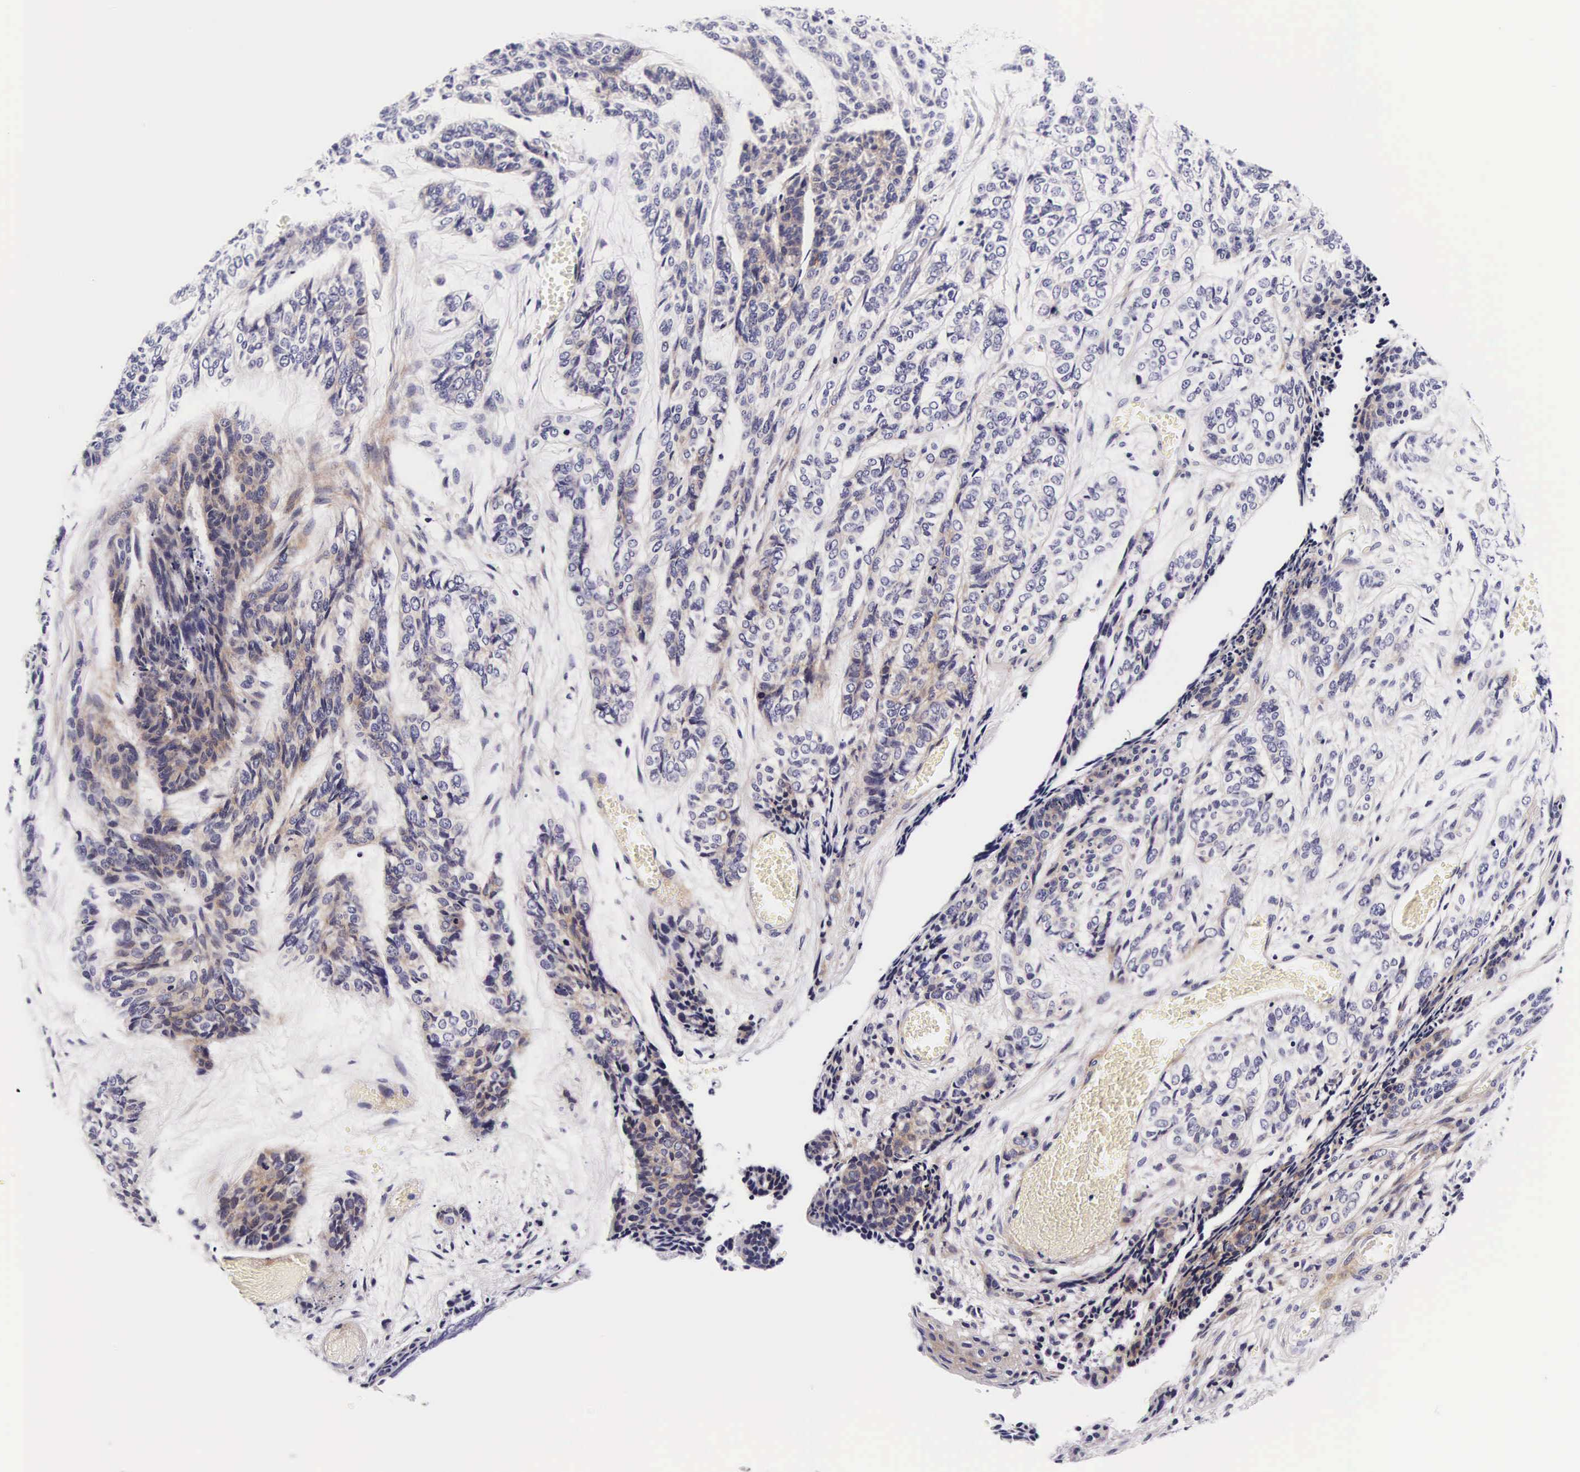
{"staining": {"intensity": "negative", "quantity": "none", "location": "none"}, "tissue": "skin cancer", "cell_type": "Tumor cells", "image_type": "cancer", "snomed": [{"axis": "morphology", "description": "Normal tissue, NOS"}, {"axis": "morphology", "description": "Basal cell carcinoma"}, {"axis": "topography", "description": "Skin"}], "caption": "Immunohistochemistry (IHC) image of skin basal cell carcinoma stained for a protein (brown), which demonstrates no staining in tumor cells.", "gene": "UPRT", "patient": {"sex": "female", "age": 65}}